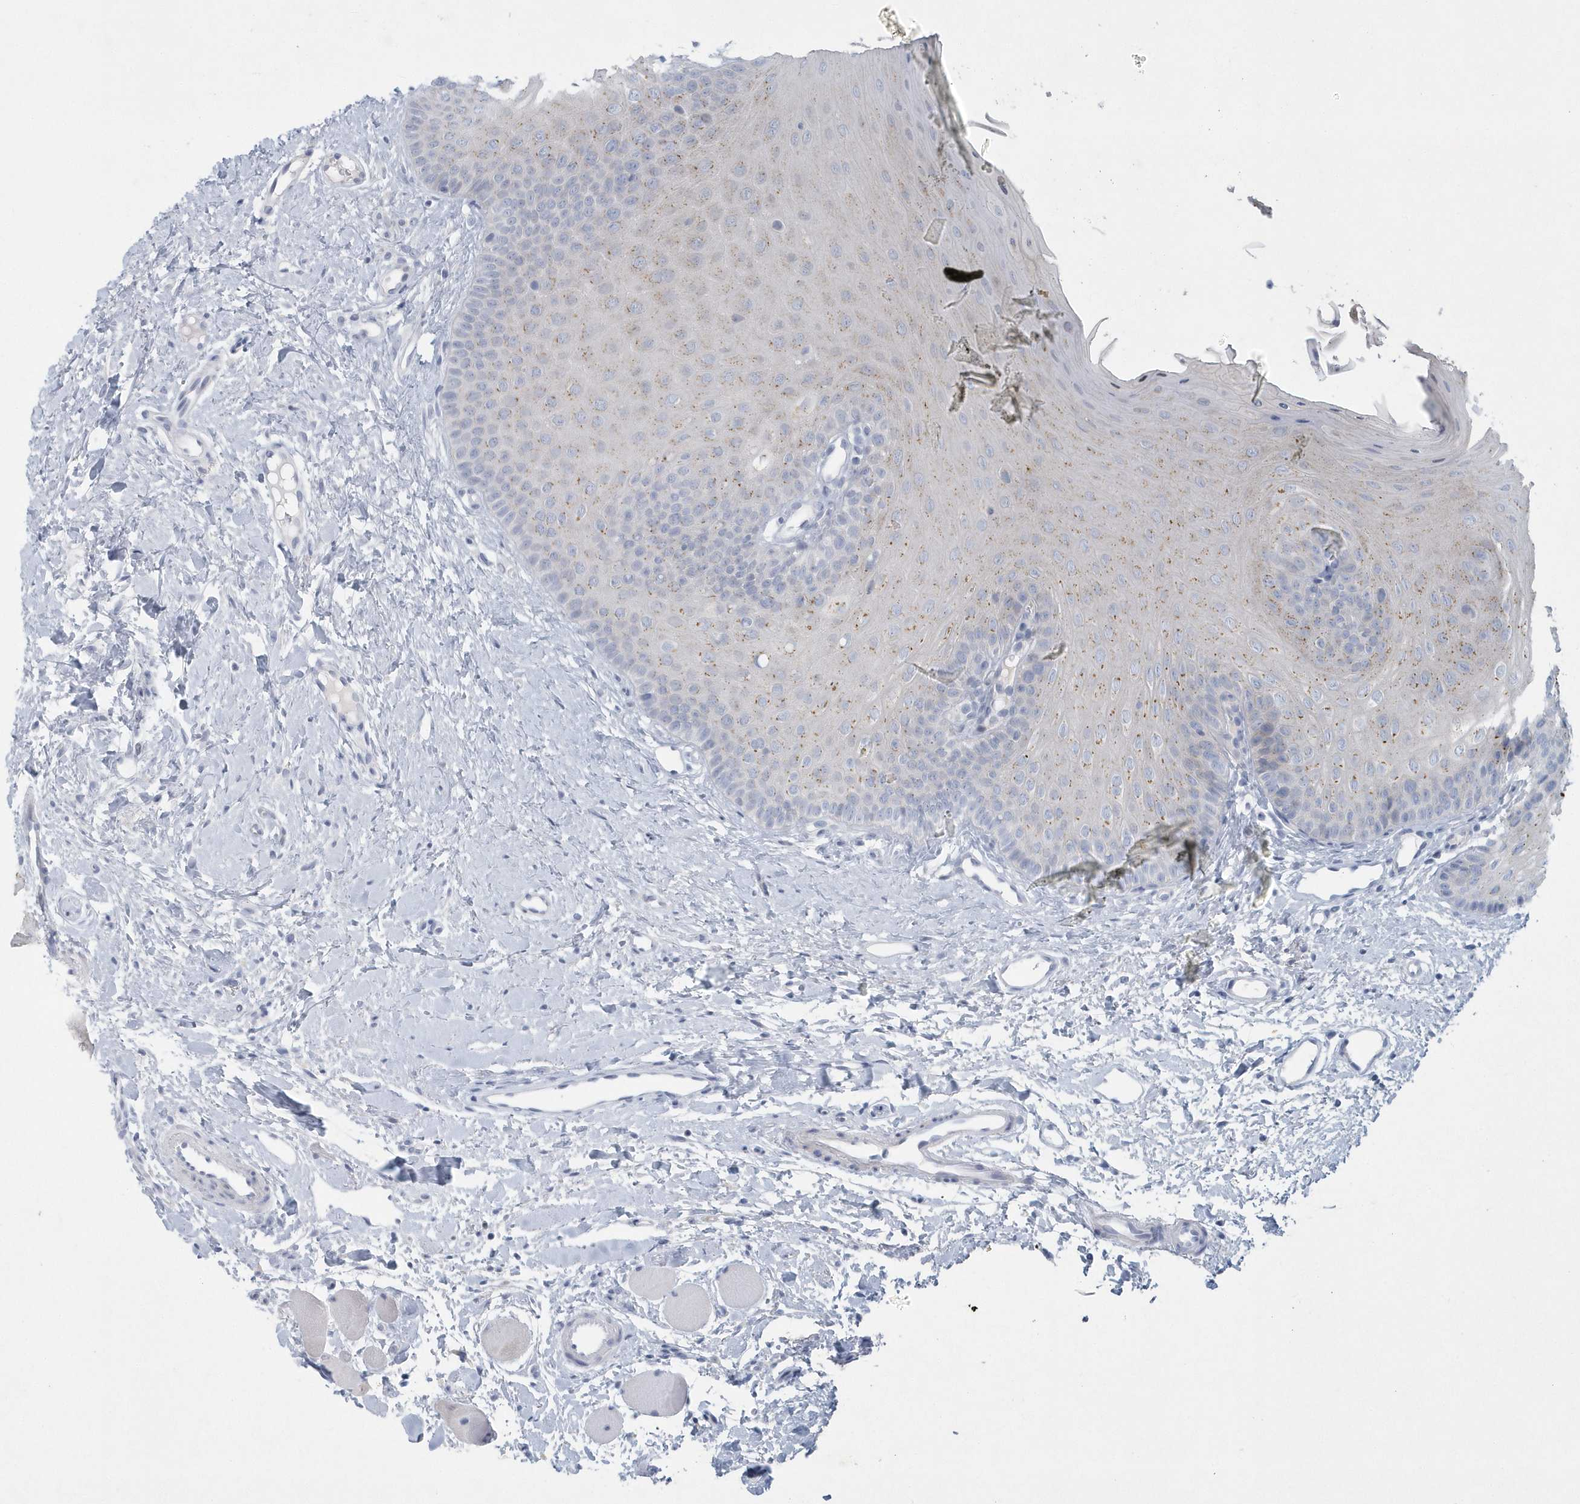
{"staining": {"intensity": "moderate", "quantity": "<25%", "location": "cytoplasmic/membranous"}, "tissue": "oral mucosa", "cell_type": "Squamous epithelial cells", "image_type": "normal", "snomed": [{"axis": "morphology", "description": "Normal tissue, NOS"}, {"axis": "topography", "description": "Oral tissue"}], "caption": "Protein positivity by IHC displays moderate cytoplasmic/membranous positivity in about <25% of squamous epithelial cells in unremarkable oral mucosa. (Brightfield microscopy of DAB IHC at high magnification).", "gene": "NIPAL1", "patient": {"sex": "female", "age": 68}}